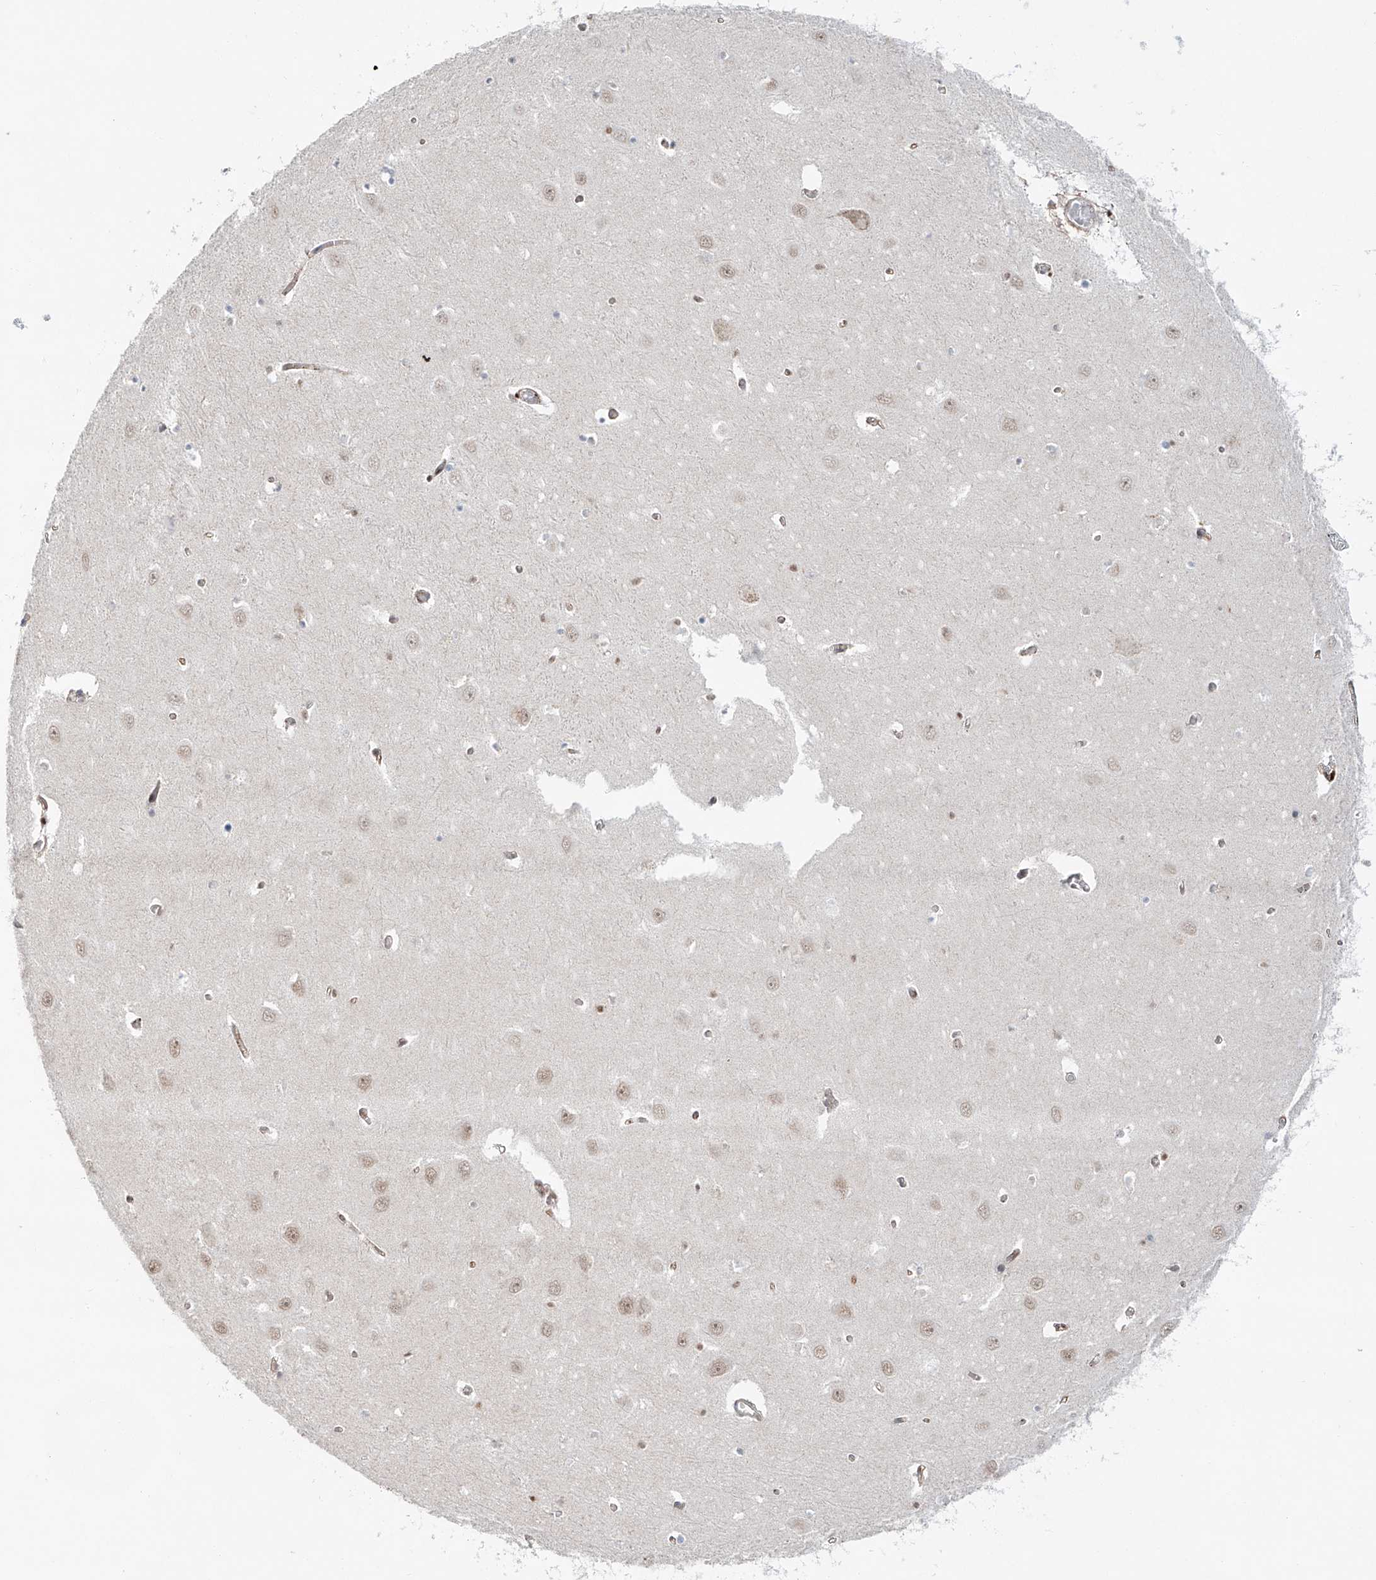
{"staining": {"intensity": "weak", "quantity": "<25%", "location": "nuclear"}, "tissue": "hippocampus", "cell_type": "Glial cells", "image_type": "normal", "snomed": [{"axis": "morphology", "description": "Normal tissue, NOS"}, {"axis": "topography", "description": "Hippocampus"}], "caption": "Glial cells are negative for brown protein staining in benign hippocampus. The staining was performed using DAB (3,3'-diaminobenzidine) to visualize the protein expression in brown, while the nuclei were stained in blue with hematoxylin (Magnification: 20x).", "gene": "DZIP1L", "patient": {"sex": "male", "age": 70}}